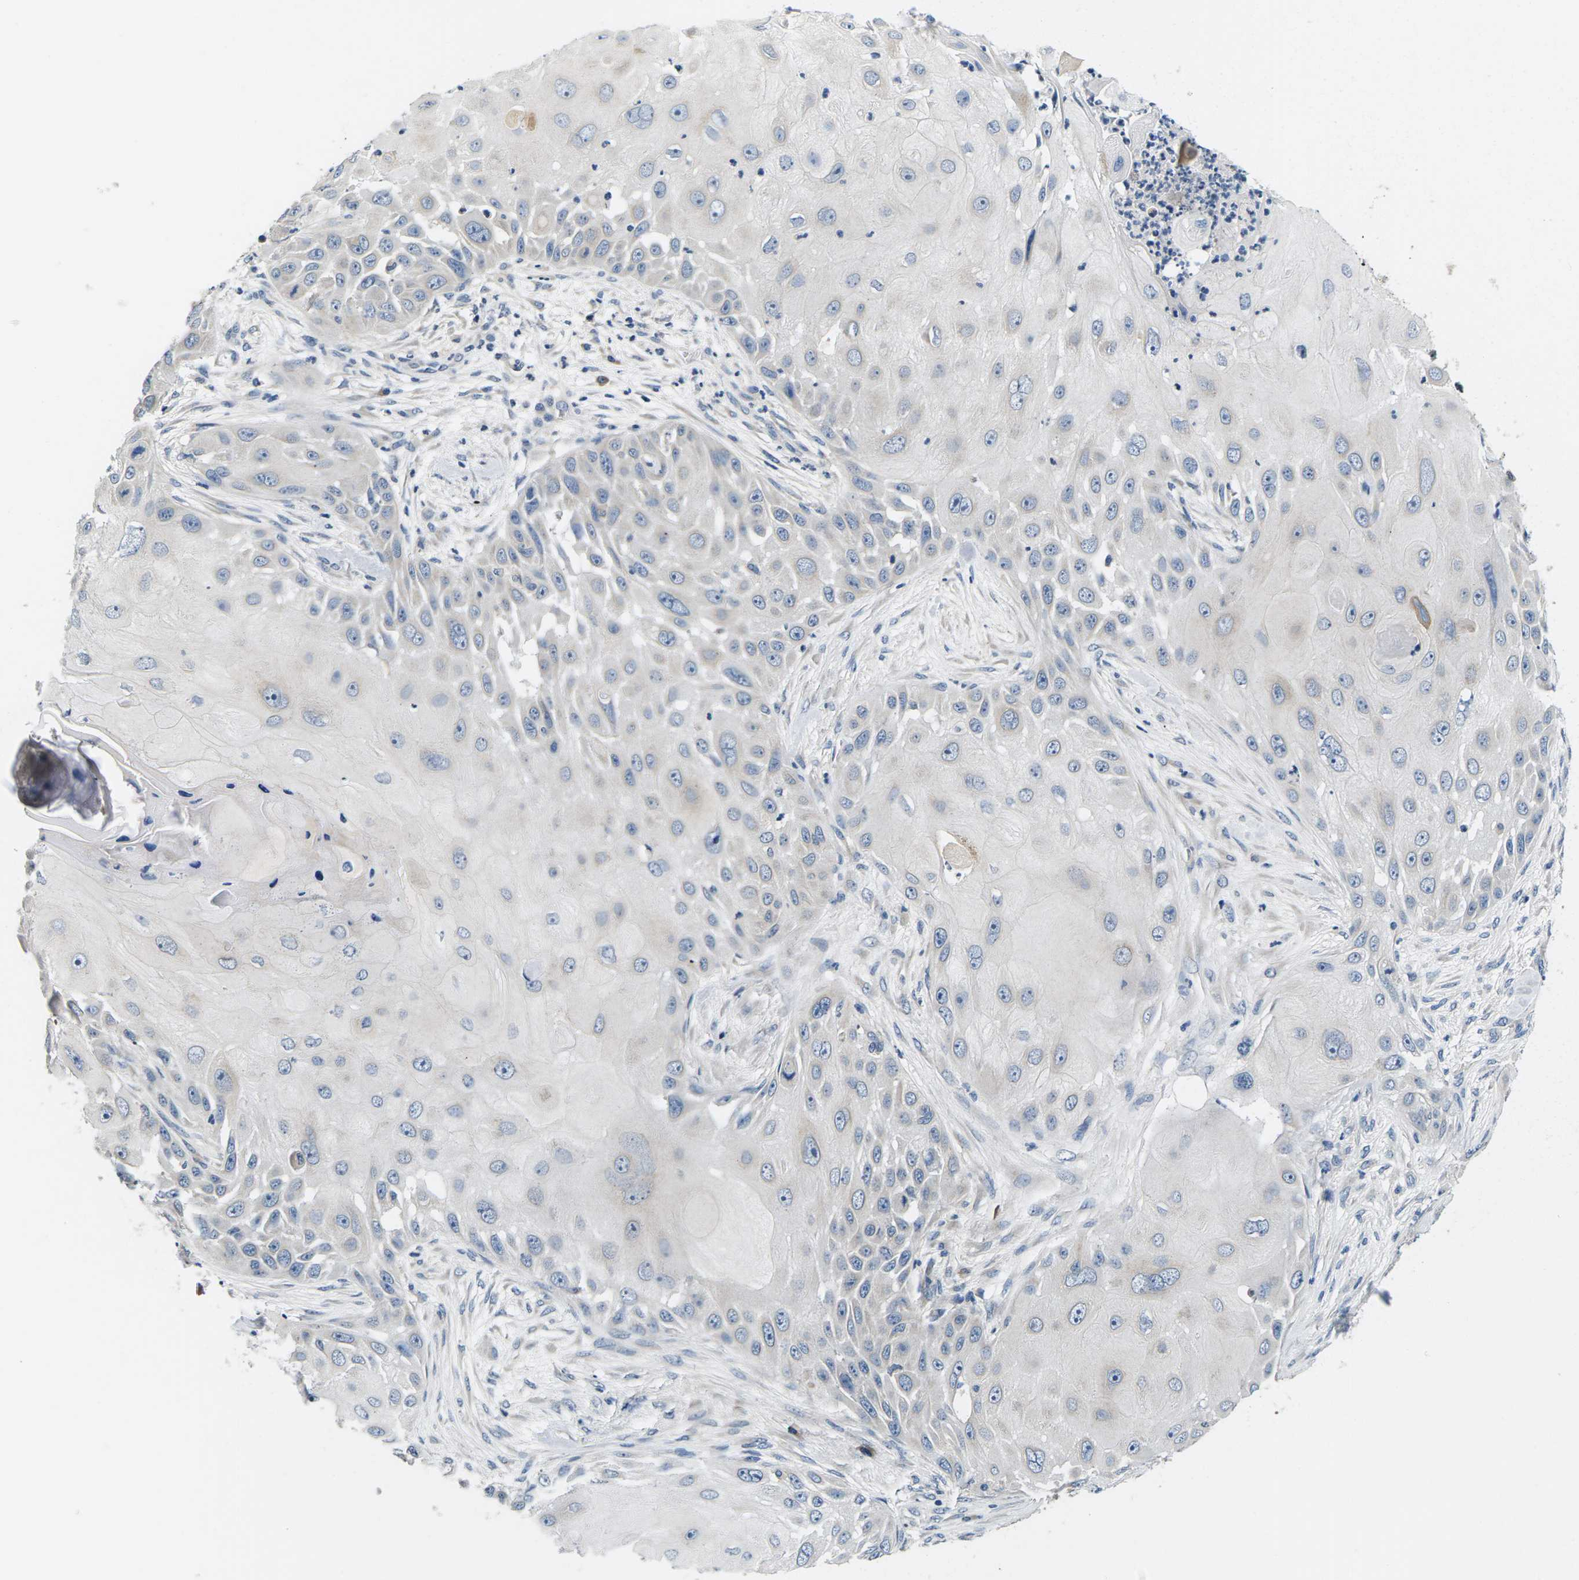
{"staining": {"intensity": "negative", "quantity": "none", "location": "none"}, "tissue": "skin cancer", "cell_type": "Tumor cells", "image_type": "cancer", "snomed": [{"axis": "morphology", "description": "Squamous cell carcinoma, NOS"}, {"axis": "topography", "description": "Skin"}], "caption": "IHC histopathology image of neoplastic tissue: skin cancer (squamous cell carcinoma) stained with DAB (3,3'-diaminobenzidine) reveals no significant protein positivity in tumor cells. The staining was performed using DAB to visualize the protein expression in brown, while the nuclei were stained in blue with hematoxylin (Magnification: 20x).", "gene": "ERGIC3", "patient": {"sex": "female", "age": 44}}